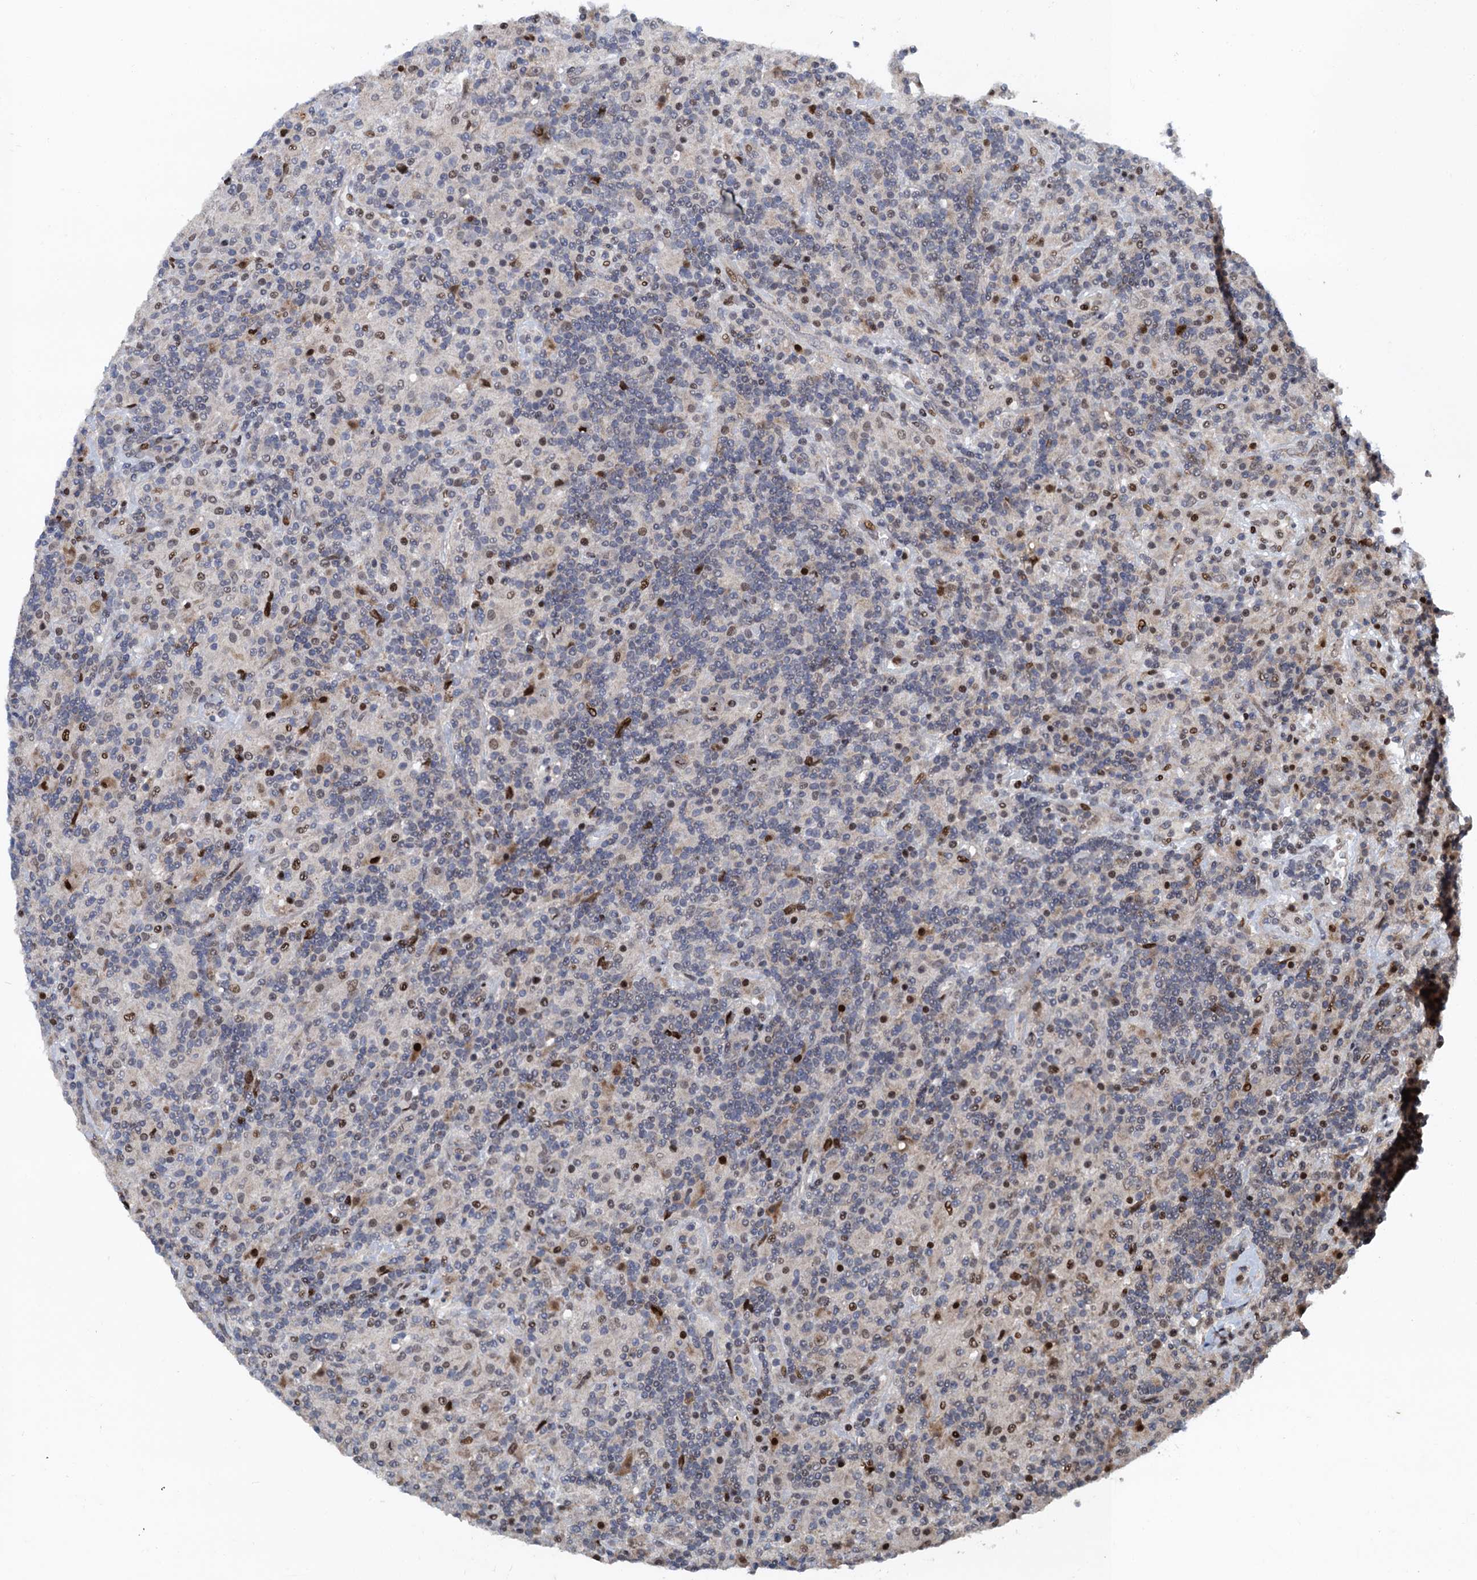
{"staining": {"intensity": "negative", "quantity": "none", "location": "none"}, "tissue": "lymphoma", "cell_type": "Tumor cells", "image_type": "cancer", "snomed": [{"axis": "morphology", "description": "Hodgkin's disease, NOS"}, {"axis": "topography", "description": "Lymph node"}], "caption": "IHC histopathology image of neoplastic tissue: human lymphoma stained with DAB demonstrates no significant protein staining in tumor cells.", "gene": "ATOSA", "patient": {"sex": "male", "age": 70}}